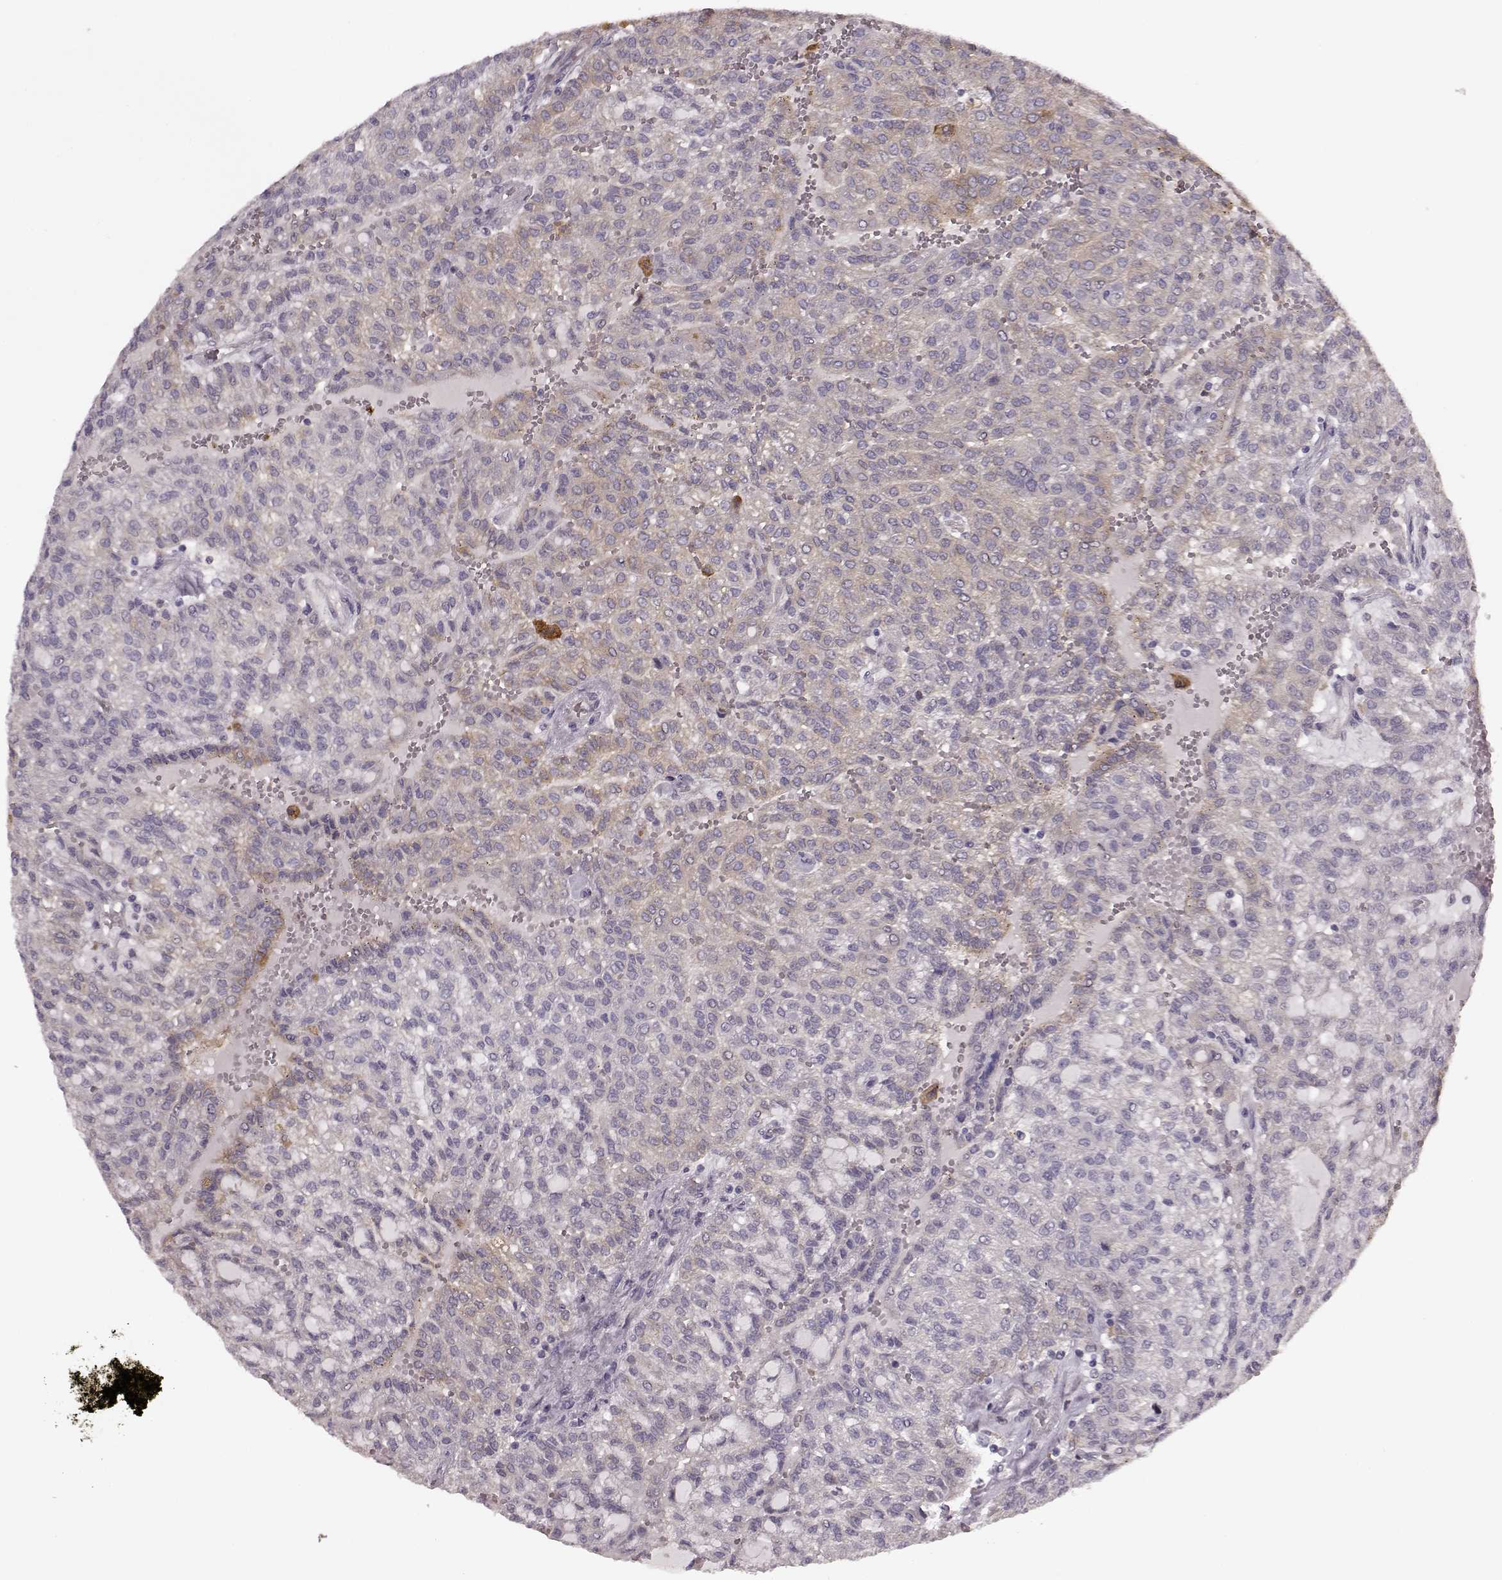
{"staining": {"intensity": "weak", "quantity": "25%-75%", "location": "cytoplasmic/membranous"}, "tissue": "renal cancer", "cell_type": "Tumor cells", "image_type": "cancer", "snomed": [{"axis": "morphology", "description": "Adenocarcinoma, NOS"}, {"axis": "topography", "description": "Kidney"}], "caption": "This photomicrograph exhibits IHC staining of human adenocarcinoma (renal), with low weak cytoplasmic/membranous positivity in approximately 25%-75% of tumor cells.", "gene": "MTR", "patient": {"sex": "male", "age": 63}}